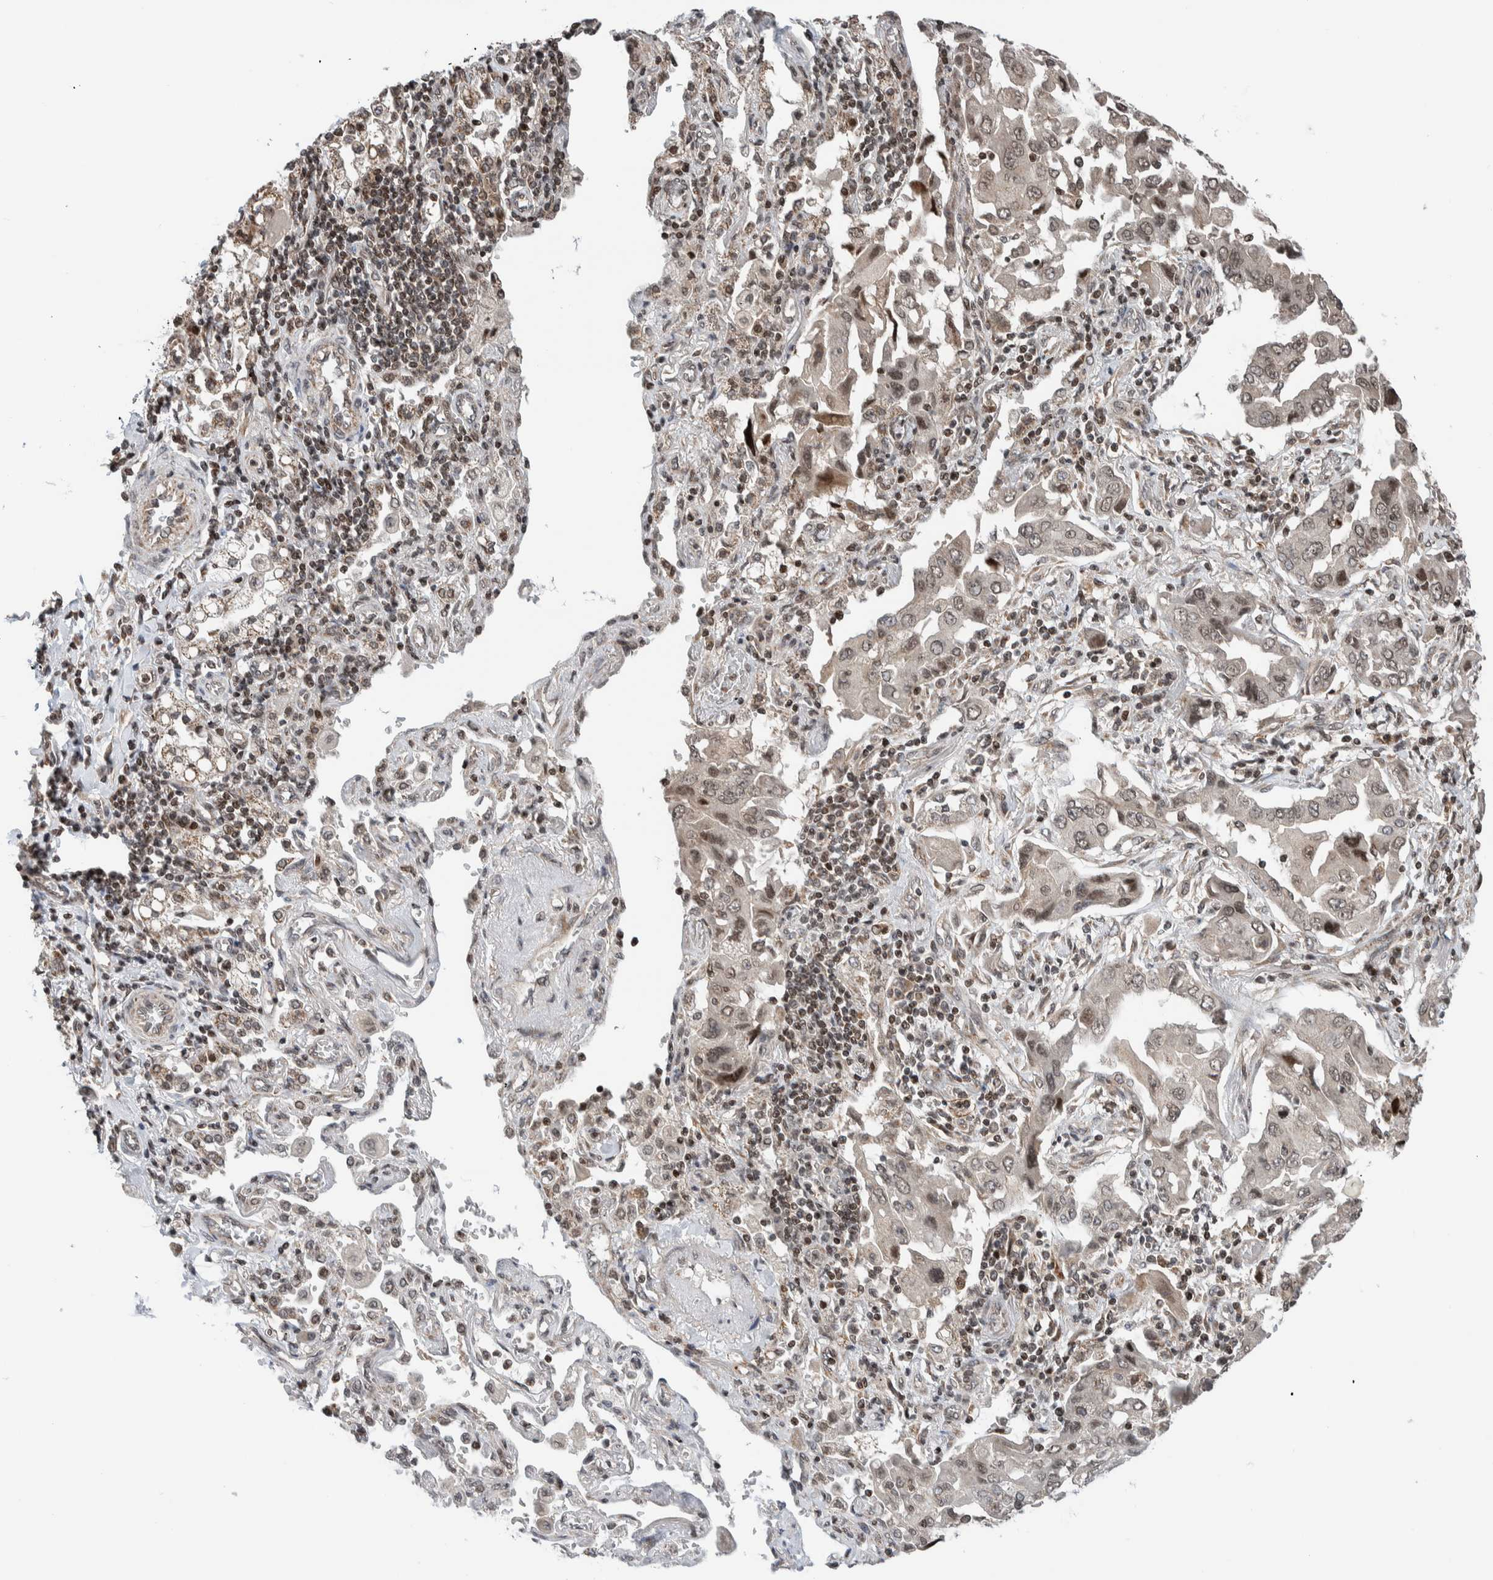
{"staining": {"intensity": "weak", "quantity": ">75%", "location": "cytoplasmic/membranous,nuclear"}, "tissue": "lung cancer", "cell_type": "Tumor cells", "image_type": "cancer", "snomed": [{"axis": "morphology", "description": "Adenocarcinoma, NOS"}, {"axis": "topography", "description": "Lung"}], "caption": "Immunohistochemistry micrograph of lung cancer stained for a protein (brown), which reveals low levels of weak cytoplasmic/membranous and nuclear expression in about >75% of tumor cells.", "gene": "NPLOC4", "patient": {"sex": "female", "age": 65}}